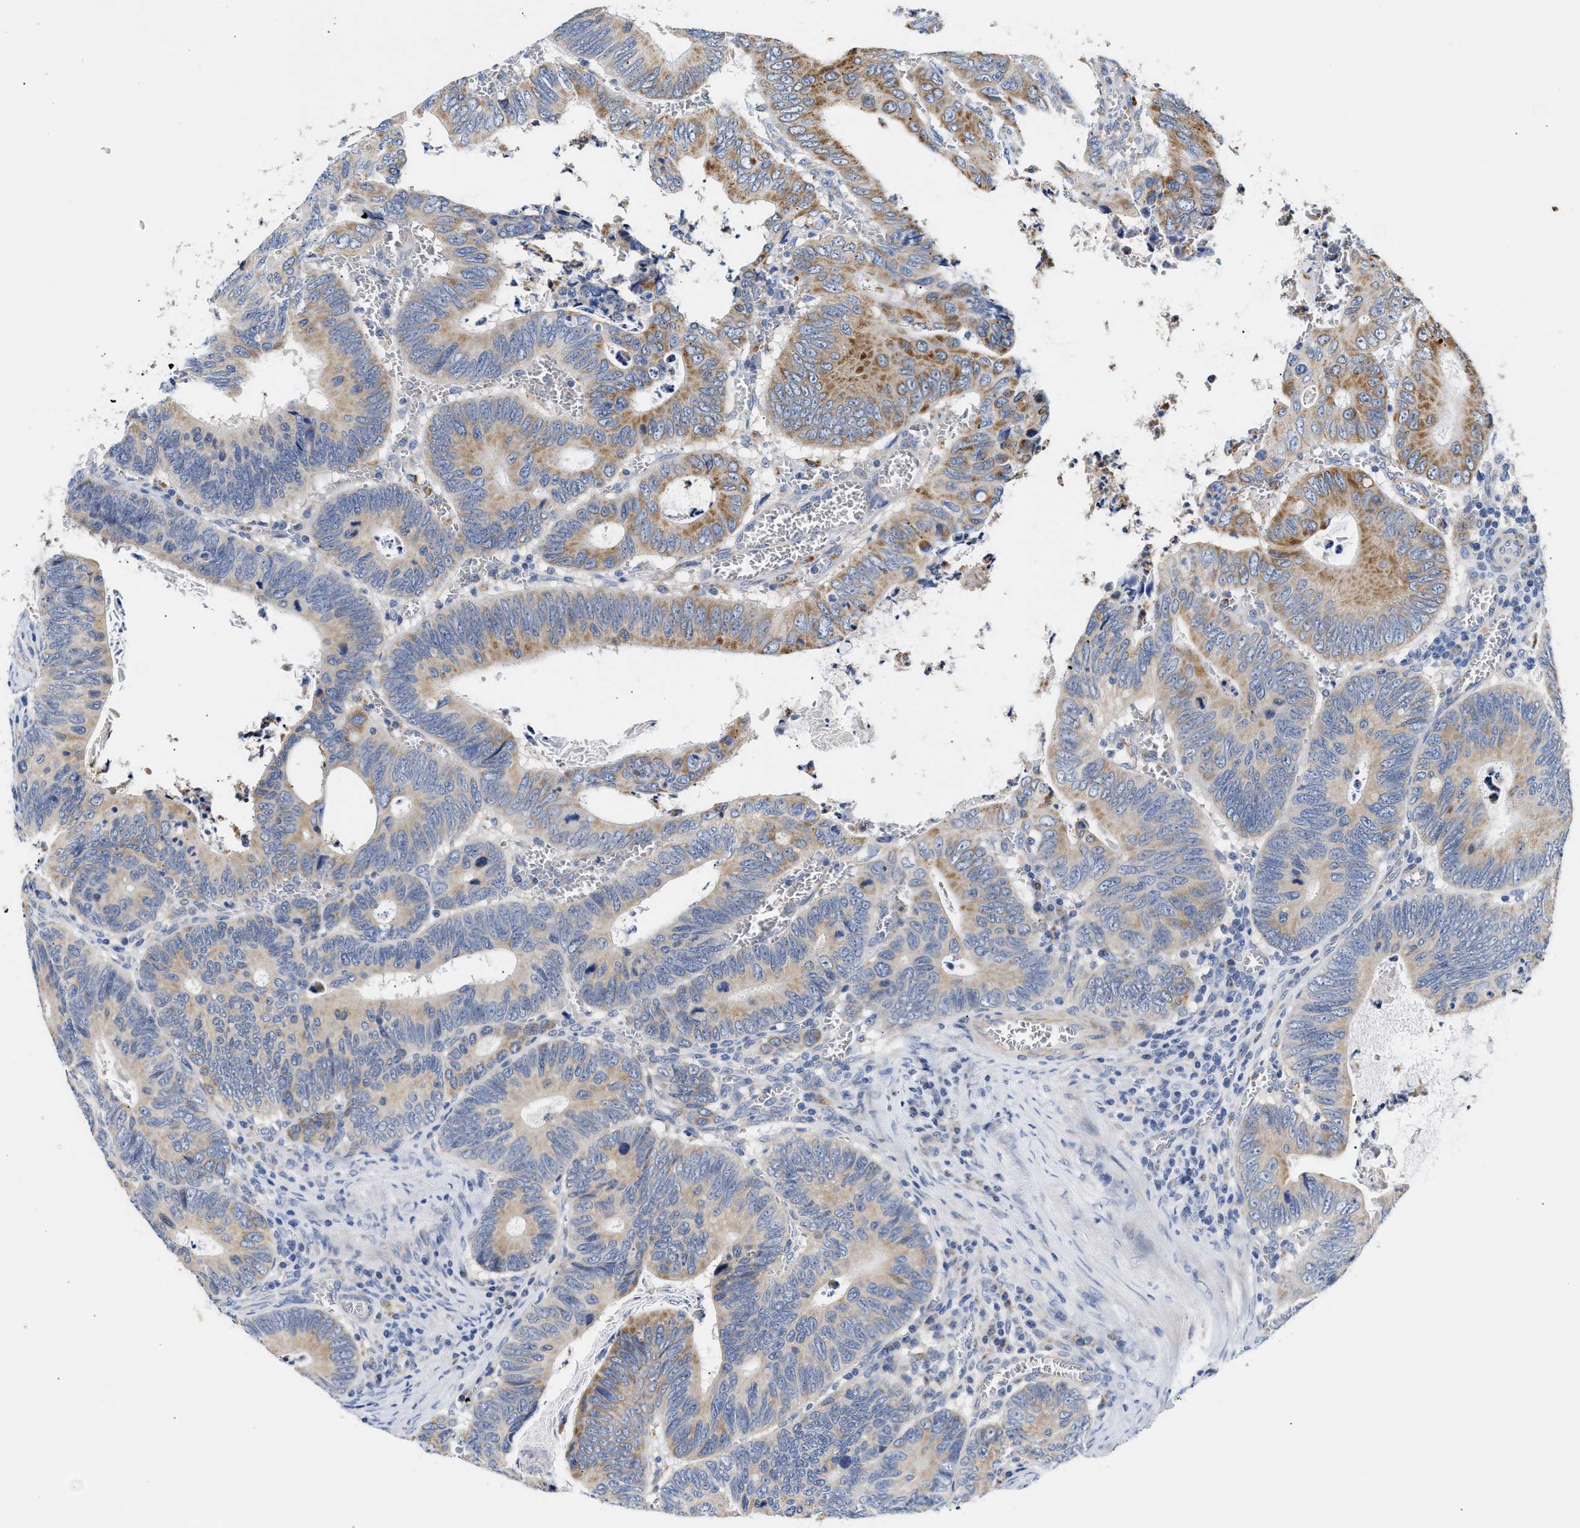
{"staining": {"intensity": "moderate", "quantity": ">75%", "location": "cytoplasmic/membranous"}, "tissue": "colorectal cancer", "cell_type": "Tumor cells", "image_type": "cancer", "snomed": [{"axis": "morphology", "description": "Inflammation, NOS"}, {"axis": "morphology", "description": "Adenocarcinoma, NOS"}, {"axis": "topography", "description": "Colon"}], "caption": "A histopathology image showing moderate cytoplasmic/membranous expression in approximately >75% of tumor cells in colorectal cancer (adenocarcinoma), as visualized by brown immunohistochemical staining.", "gene": "ACADVL", "patient": {"sex": "male", "age": 72}}